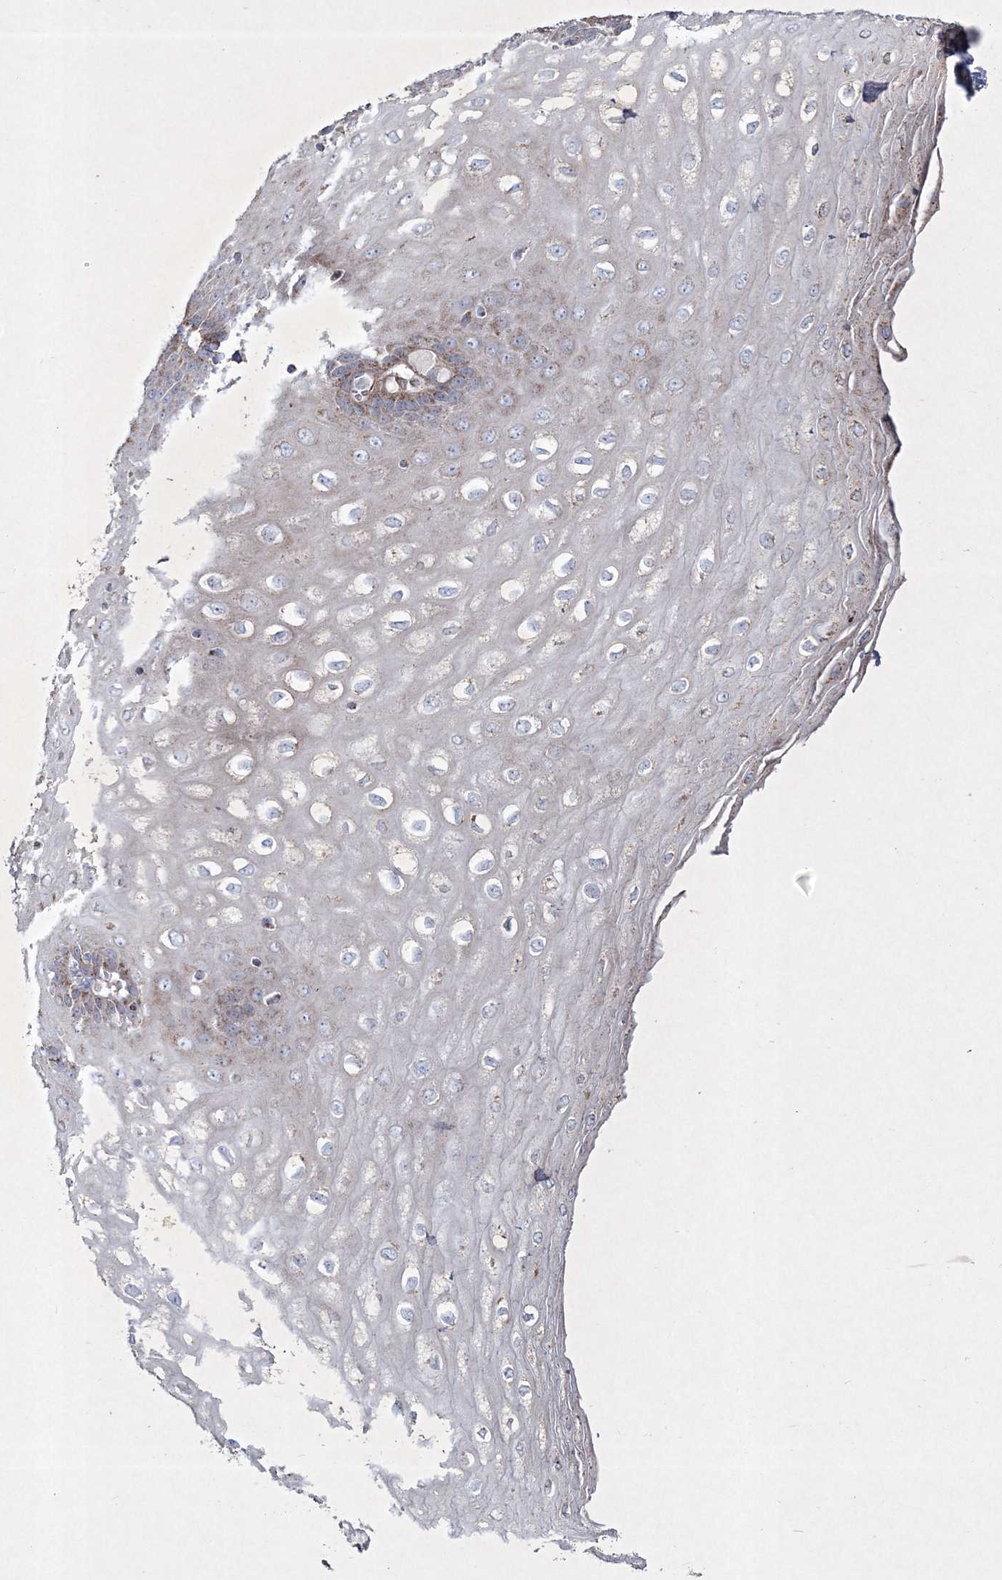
{"staining": {"intensity": "strong", "quantity": "25%-75%", "location": "cytoplasmic/membranous"}, "tissue": "esophagus", "cell_type": "Squamous epithelial cells", "image_type": "normal", "snomed": [{"axis": "morphology", "description": "Normal tissue, NOS"}, {"axis": "topography", "description": "Esophagus"}], "caption": "Brown immunohistochemical staining in unremarkable human esophagus exhibits strong cytoplasmic/membranous positivity in approximately 25%-75% of squamous epithelial cells.", "gene": "RICTOR", "patient": {"sex": "male", "age": 60}}